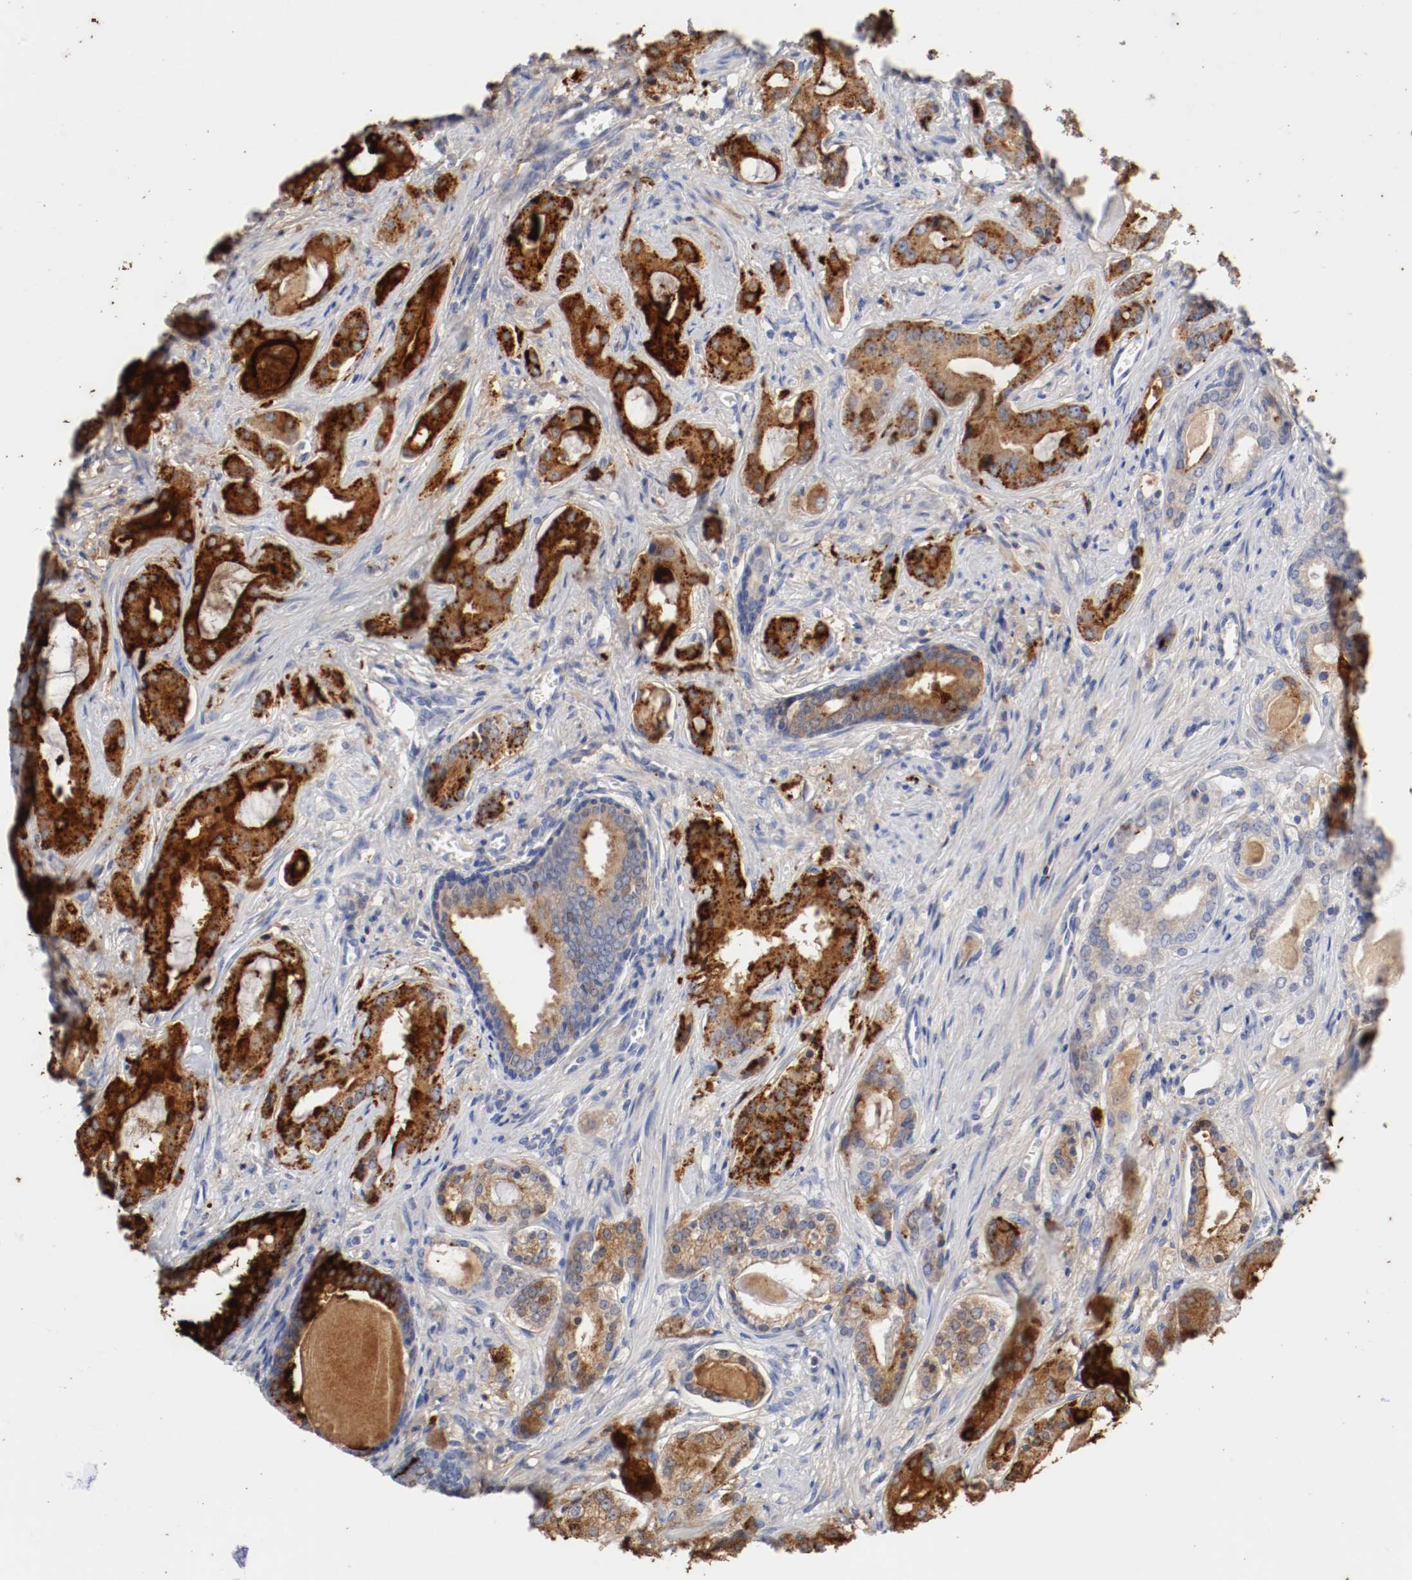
{"staining": {"intensity": "strong", "quantity": ">75%", "location": "cytoplasmic/membranous"}, "tissue": "prostate cancer", "cell_type": "Tumor cells", "image_type": "cancer", "snomed": [{"axis": "morphology", "description": "Adenocarcinoma, Low grade"}, {"axis": "topography", "description": "Prostate"}], "caption": "Immunohistochemistry (IHC) staining of prostate cancer (adenocarcinoma (low-grade)), which exhibits high levels of strong cytoplasmic/membranous positivity in approximately >75% of tumor cells indicating strong cytoplasmic/membranous protein expression. The staining was performed using DAB (brown) for protein detection and nuclei were counterstained in hematoxylin (blue).", "gene": "GAD1", "patient": {"sex": "male", "age": 59}}